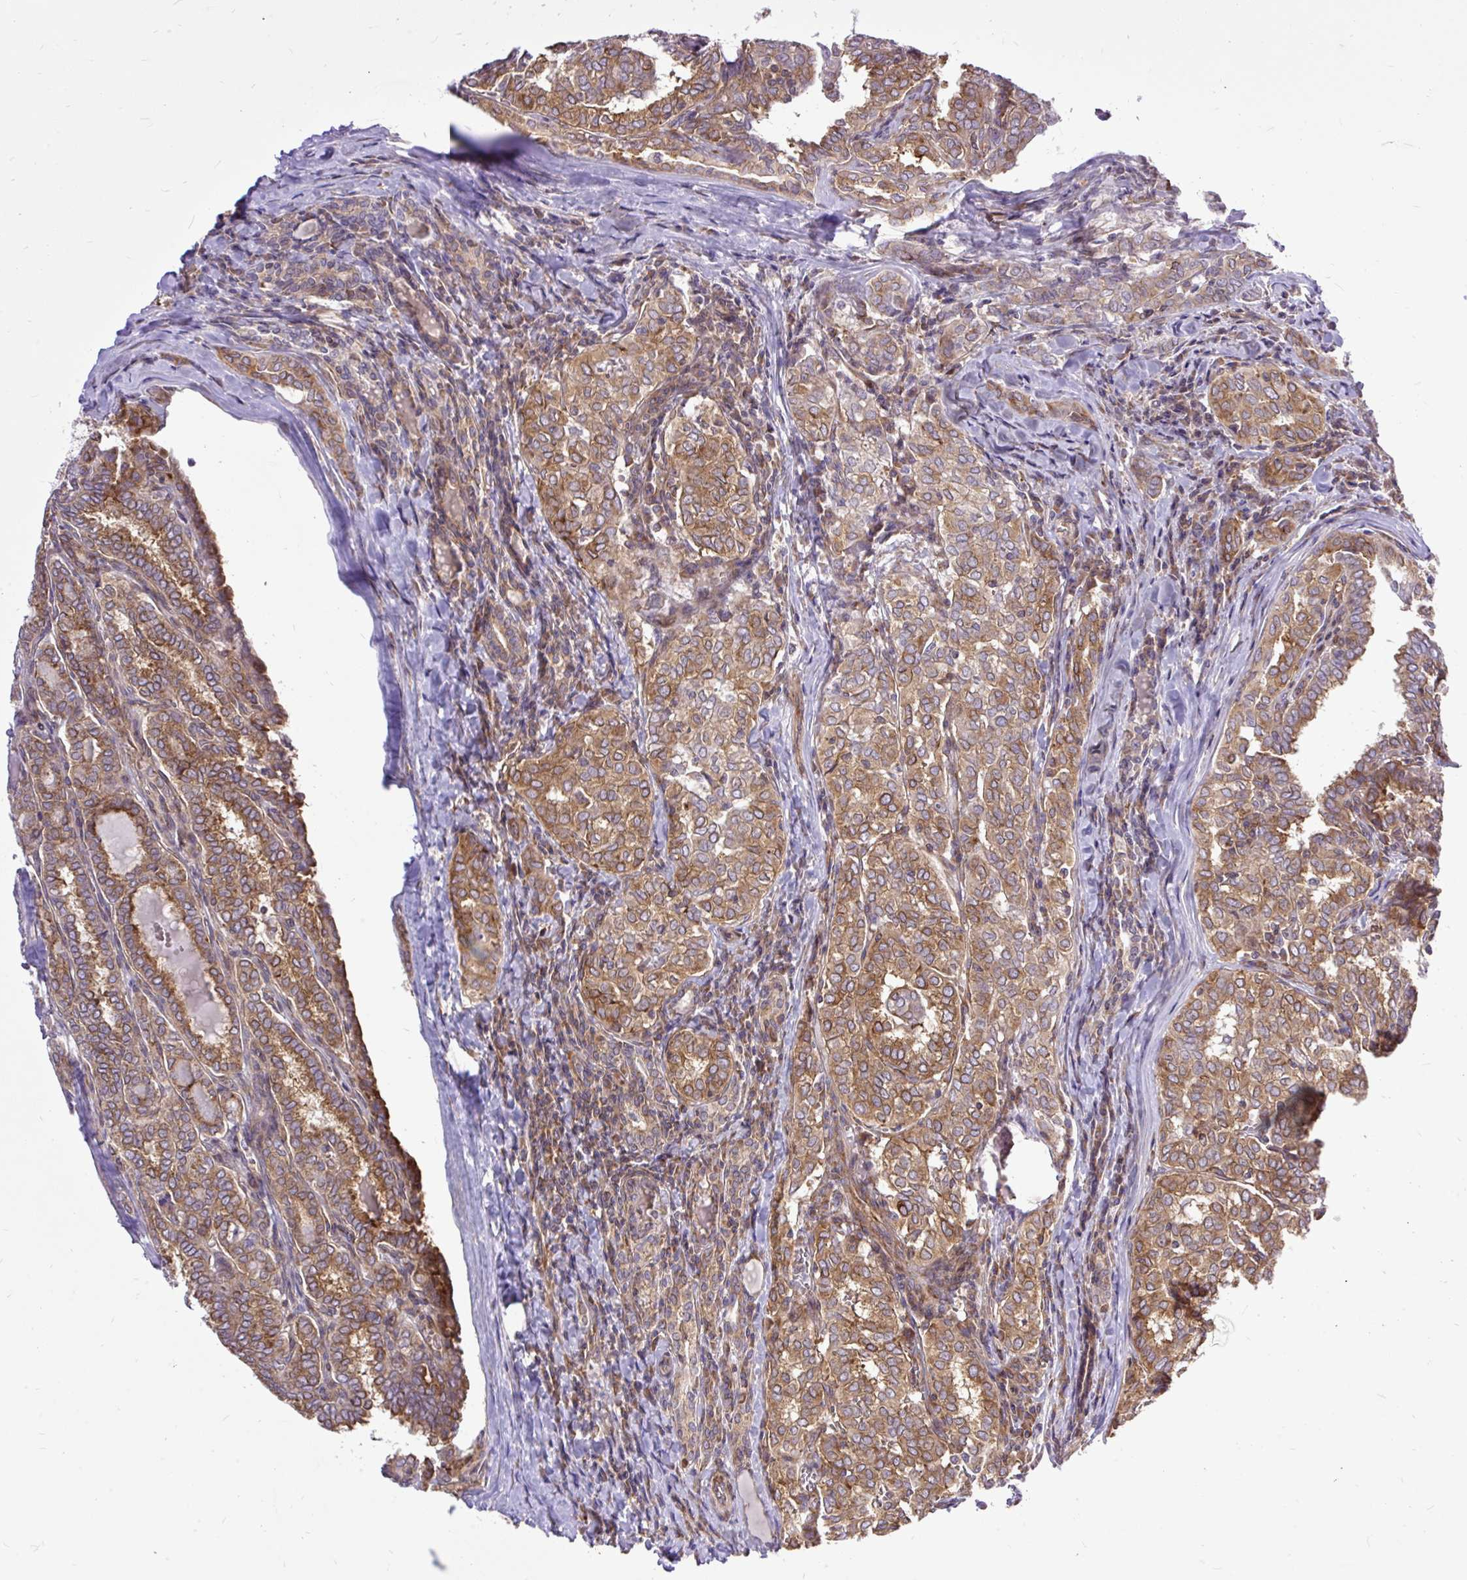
{"staining": {"intensity": "moderate", "quantity": ">75%", "location": "cytoplasmic/membranous"}, "tissue": "thyroid cancer", "cell_type": "Tumor cells", "image_type": "cancer", "snomed": [{"axis": "morphology", "description": "Papillary adenocarcinoma, NOS"}, {"axis": "topography", "description": "Thyroid gland"}], "caption": "Papillary adenocarcinoma (thyroid) tissue reveals moderate cytoplasmic/membranous positivity in about >75% of tumor cells, visualized by immunohistochemistry. (DAB = brown stain, brightfield microscopy at high magnification).", "gene": "TRIM17", "patient": {"sex": "female", "age": 30}}